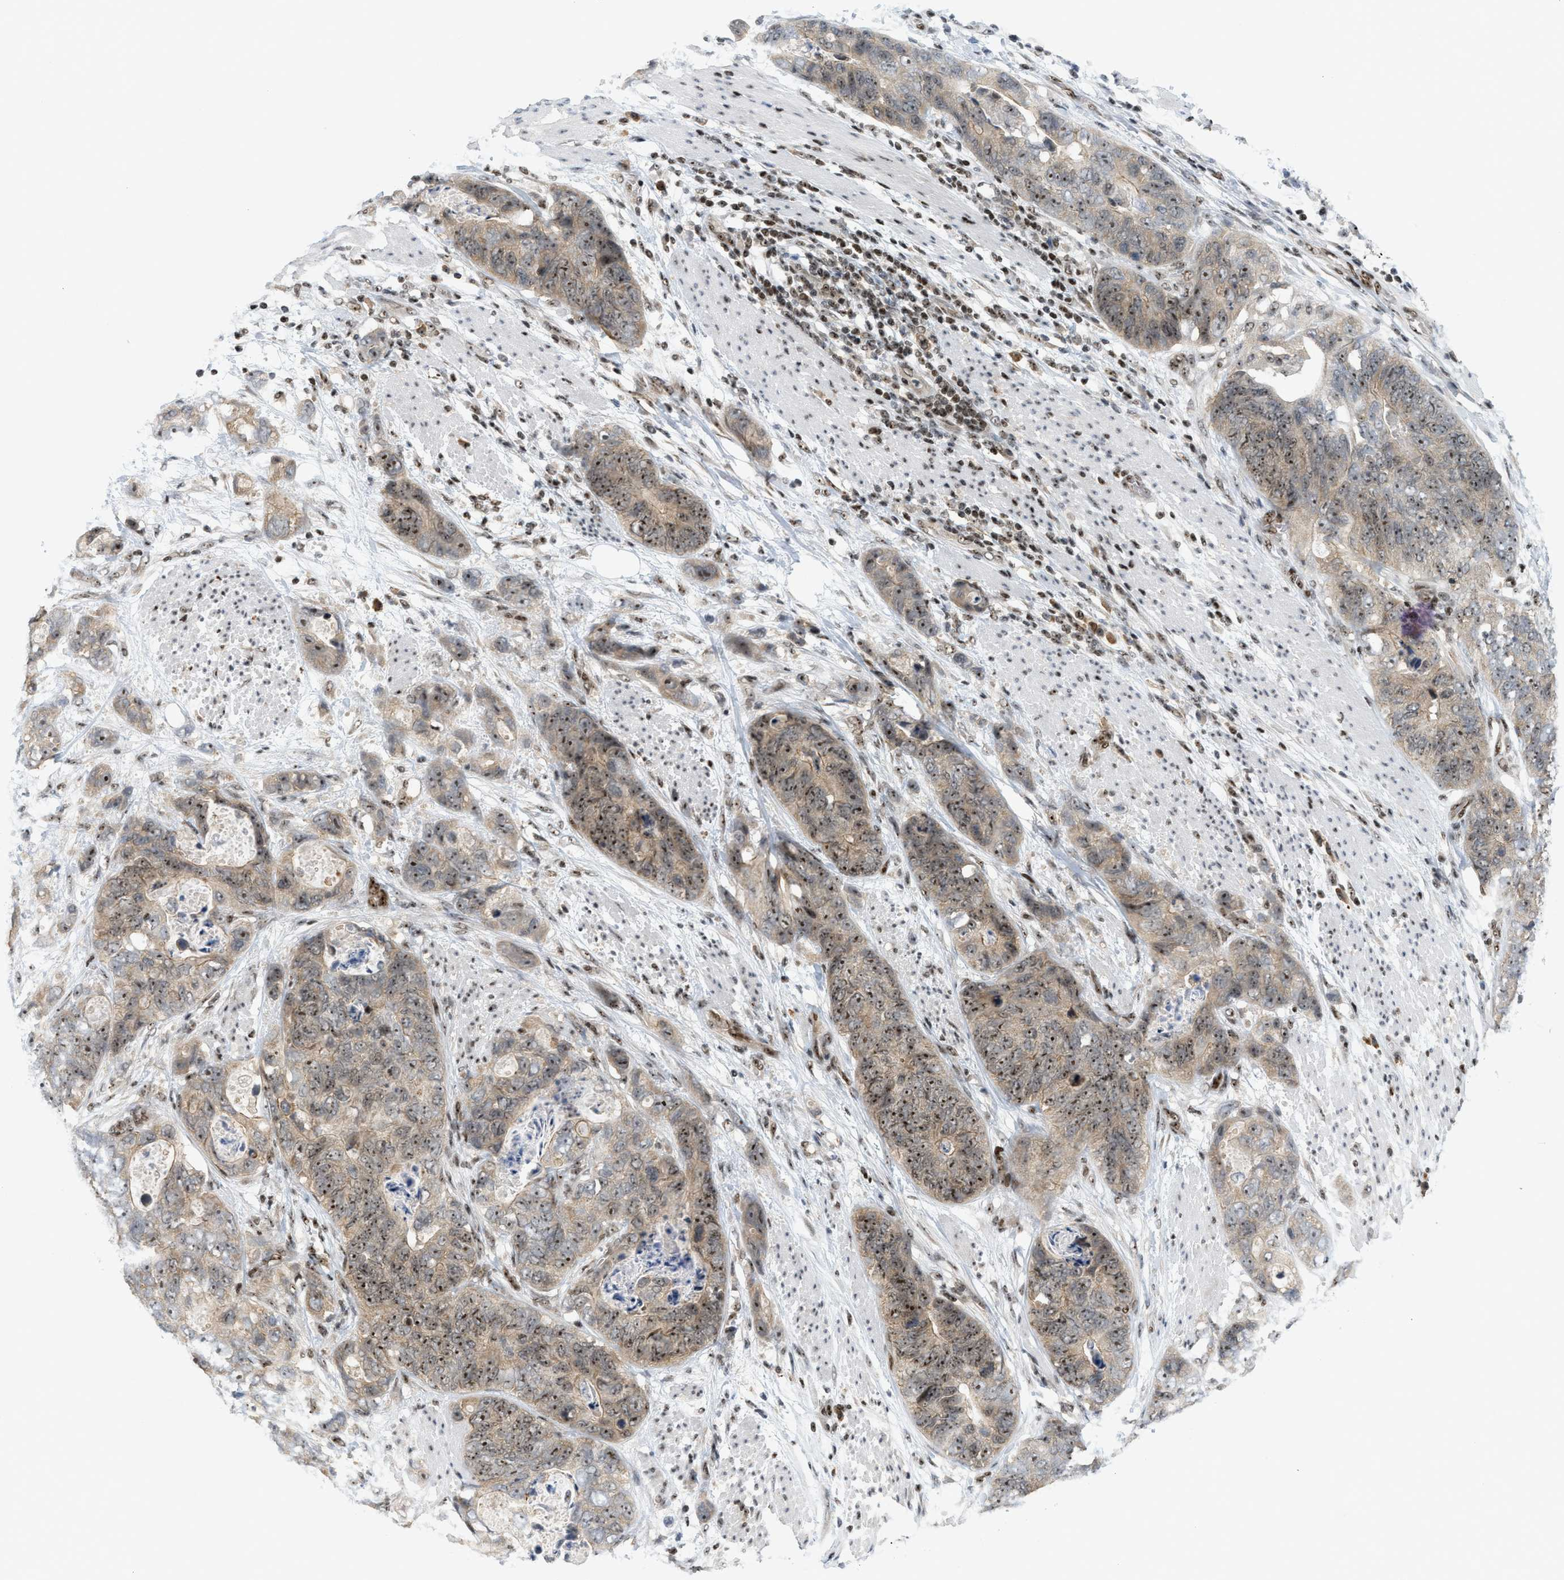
{"staining": {"intensity": "moderate", "quantity": ">75%", "location": "cytoplasmic/membranous,nuclear"}, "tissue": "stomach cancer", "cell_type": "Tumor cells", "image_type": "cancer", "snomed": [{"axis": "morphology", "description": "Adenocarcinoma, NOS"}, {"axis": "topography", "description": "Stomach"}], "caption": "Moderate cytoplasmic/membranous and nuclear staining is identified in about >75% of tumor cells in adenocarcinoma (stomach).", "gene": "ZNF22", "patient": {"sex": "female", "age": 89}}